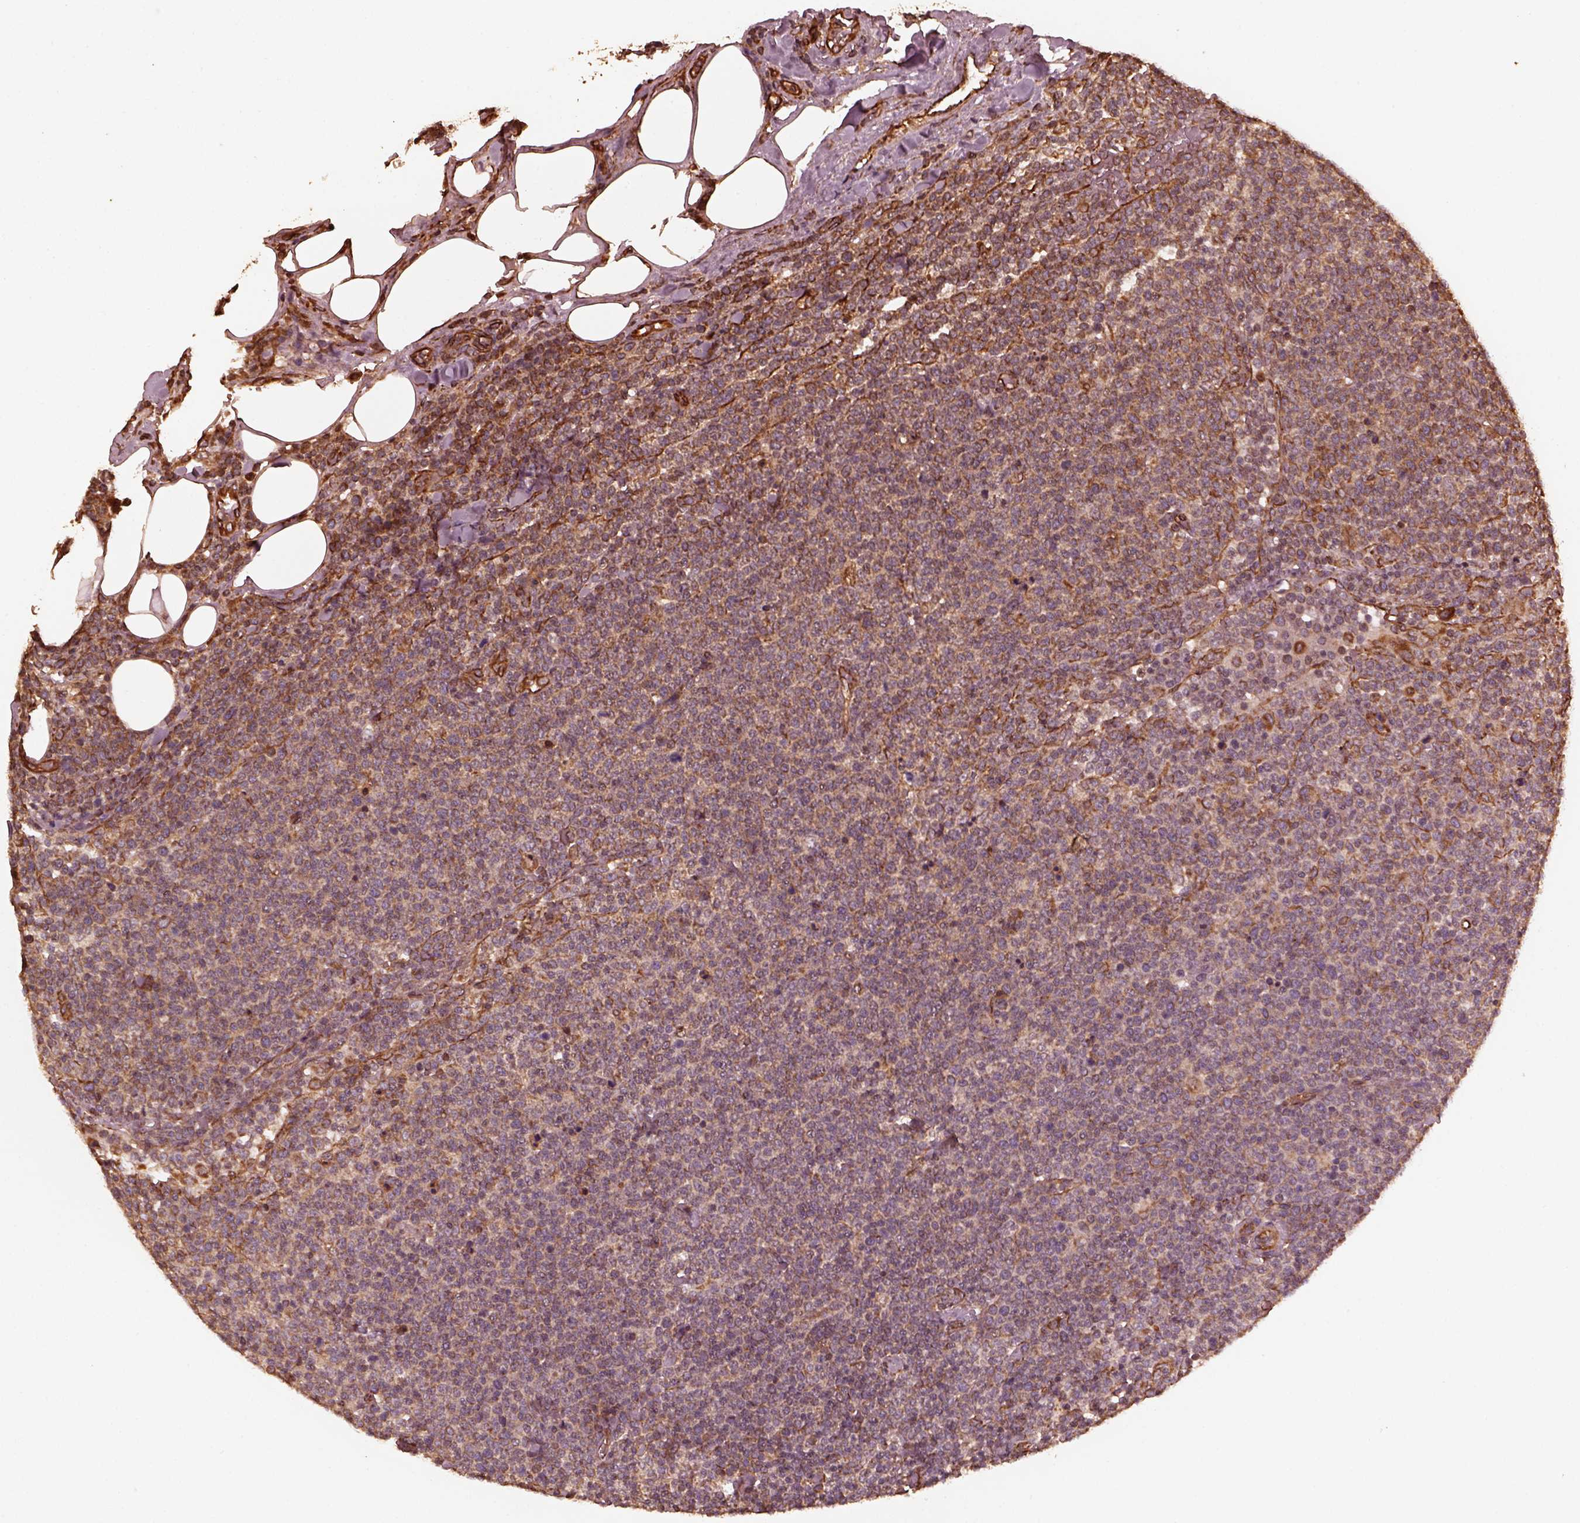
{"staining": {"intensity": "moderate", "quantity": ">75%", "location": "cytoplasmic/membranous"}, "tissue": "lymphoma", "cell_type": "Tumor cells", "image_type": "cancer", "snomed": [{"axis": "morphology", "description": "Malignant lymphoma, non-Hodgkin's type, High grade"}, {"axis": "topography", "description": "Lymph node"}], "caption": "Protein staining by immunohistochemistry reveals moderate cytoplasmic/membranous staining in approximately >75% of tumor cells in high-grade malignant lymphoma, non-Hodgkin's type.", "gene": "GTPBP1", "patient": {"sex": "male", "age": 61}}